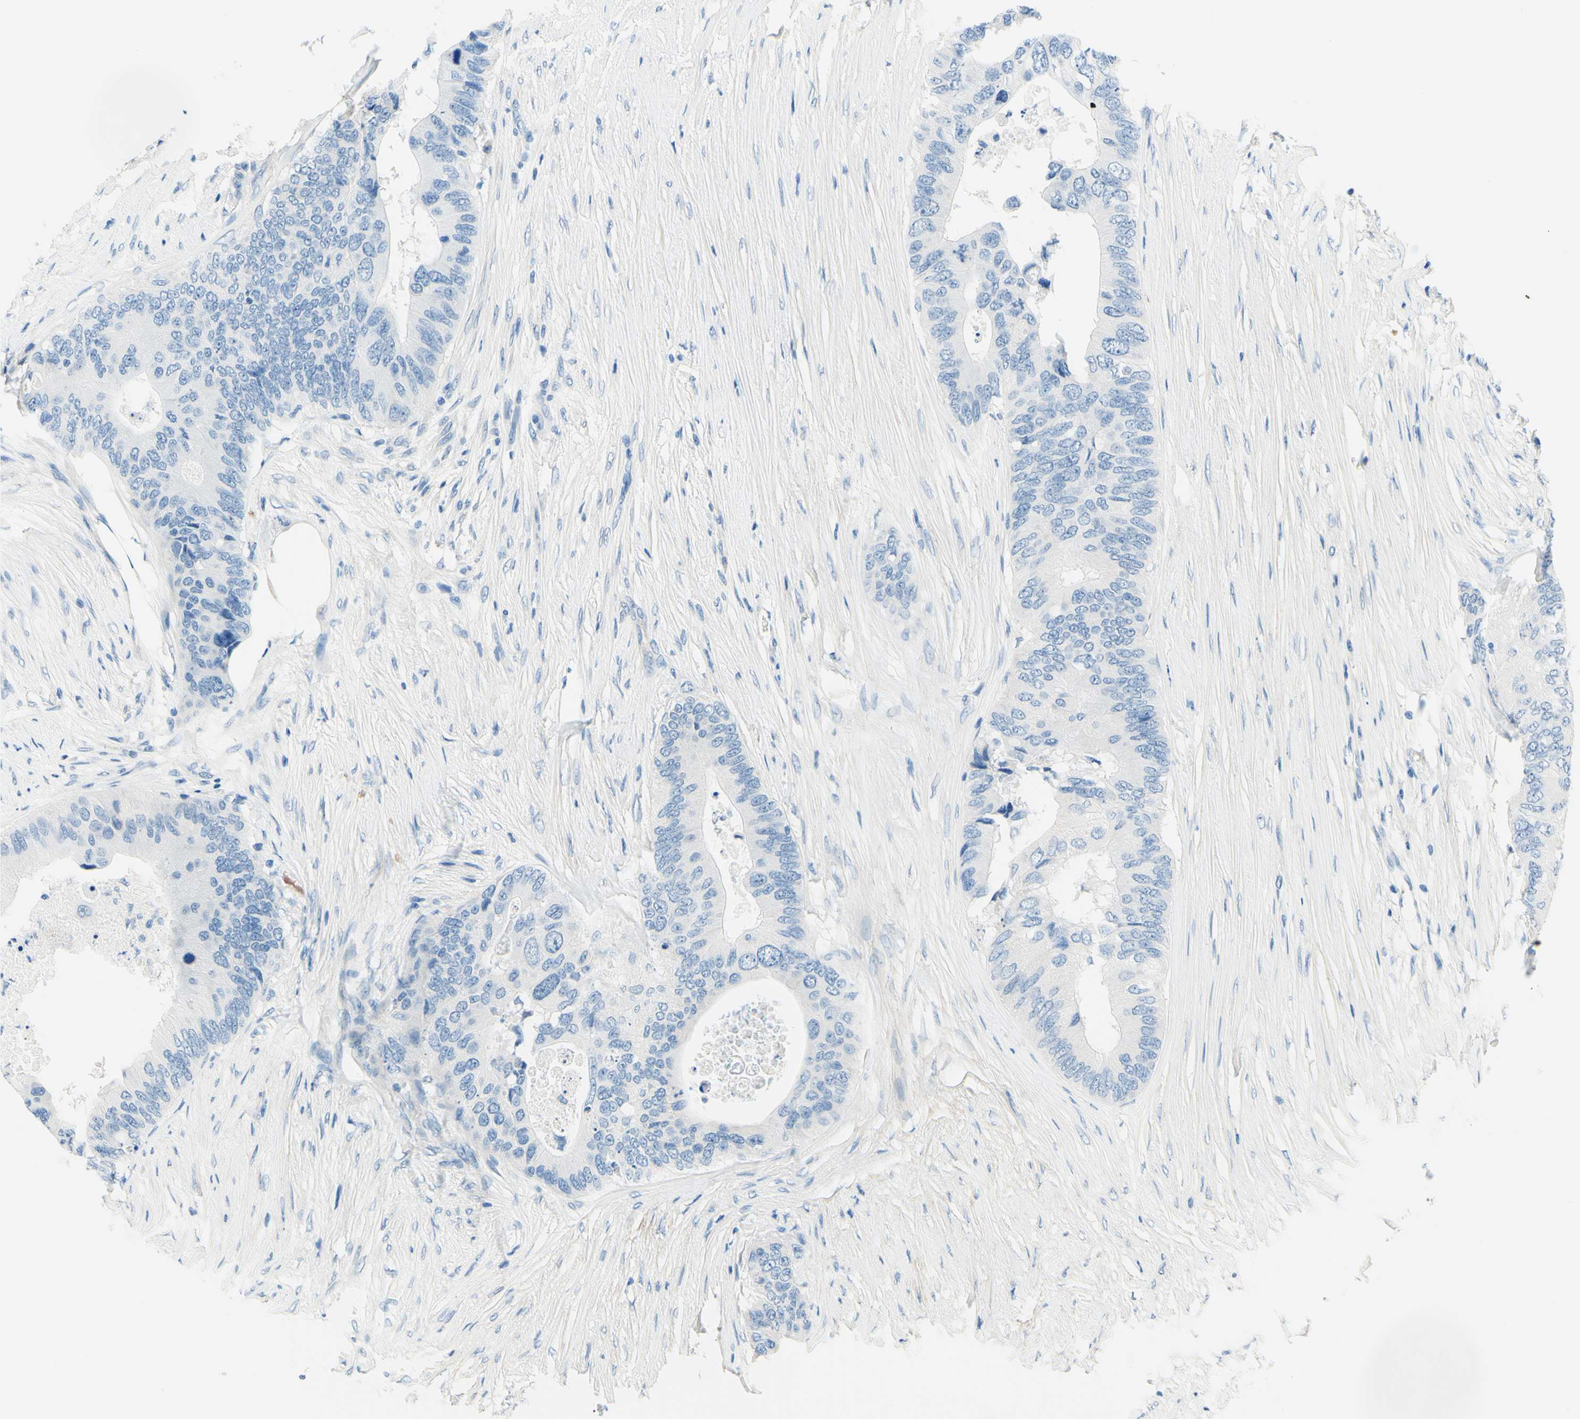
{"staining": {"intensity": "negative", "quantity": "none", "location": "none"}, "tissue": "colorectal cancer", "cell_type": "Tumor cells", "image_type": "cancer", "snomed": [{"axis": "morphology", "description": "Adenocarcinoma, NOS"}, {"axis": "topography", "description": "Colon"}], "caption": "Protein analysis of colorectal cancer (adenocarcinoma) displays no significant staining in tumor cells. (DAB (3,3'-diaminobenzidine) IHC, high magnification).", "gene": "PASD1", "patient": {"sex": "male", "age": 71}}